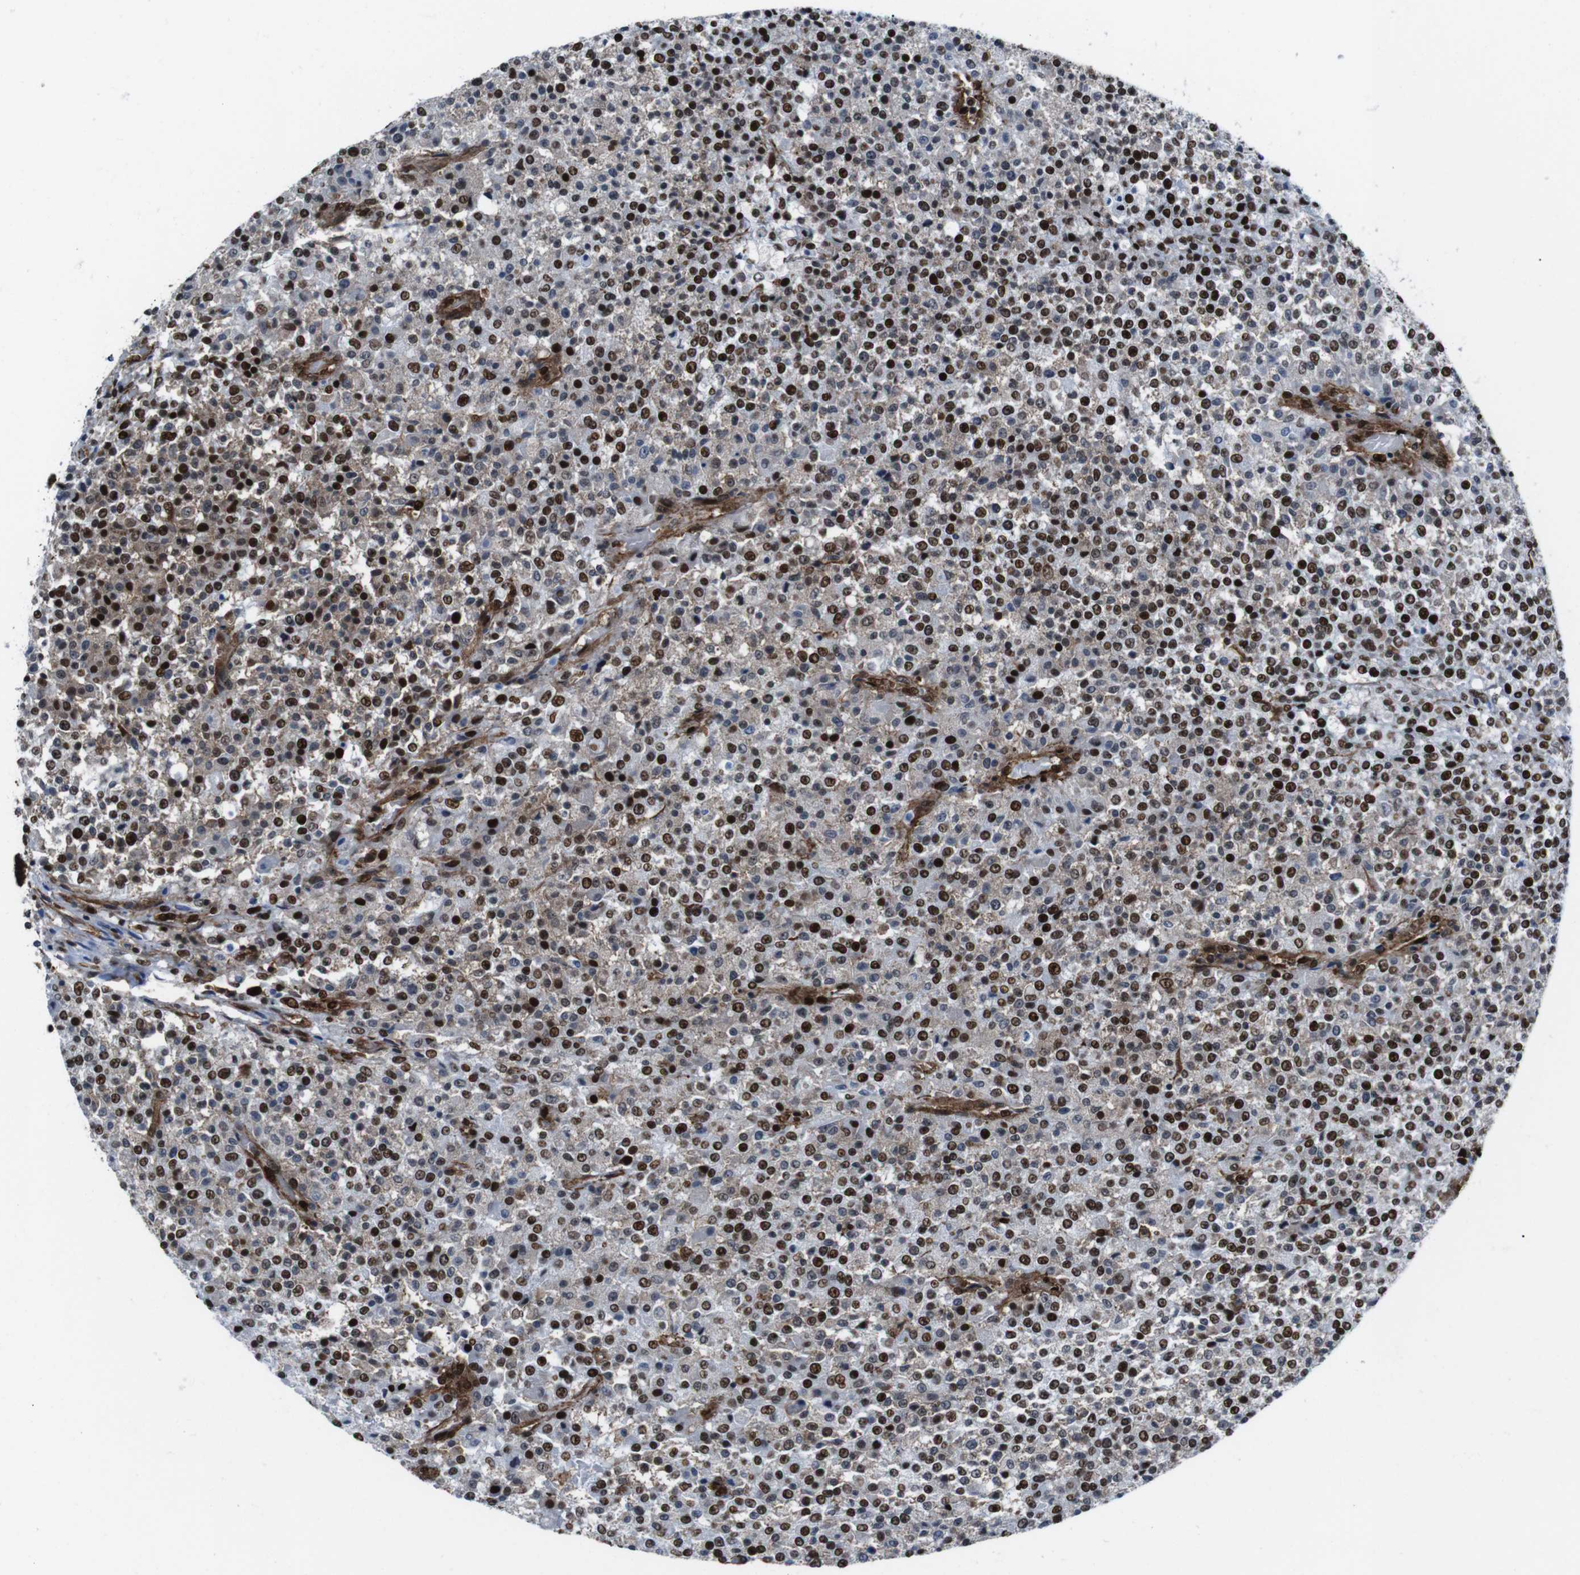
{"staining": {"intensity": "strong", "quantity": ">75%", "location": "nuclear"}, "tissue": "testis cancer", "cell_type": "Tumor cells", "image_type": "cancer", "snomed": [{"axis": "morphology", "description": "Seminoma, NOS"}, {"axis": "topography", "description": "Testis"}], "caption": "Testis seminoma stained for a protein demonstrates strong nuclear positivity in tumor cells. (DAB (3,3'-diaminobenzidine) IHC, brown staining for protein, blue staining for nuclei).", "gene": "HNRNPU", "patient": {"sex": "male", "age": 59}}